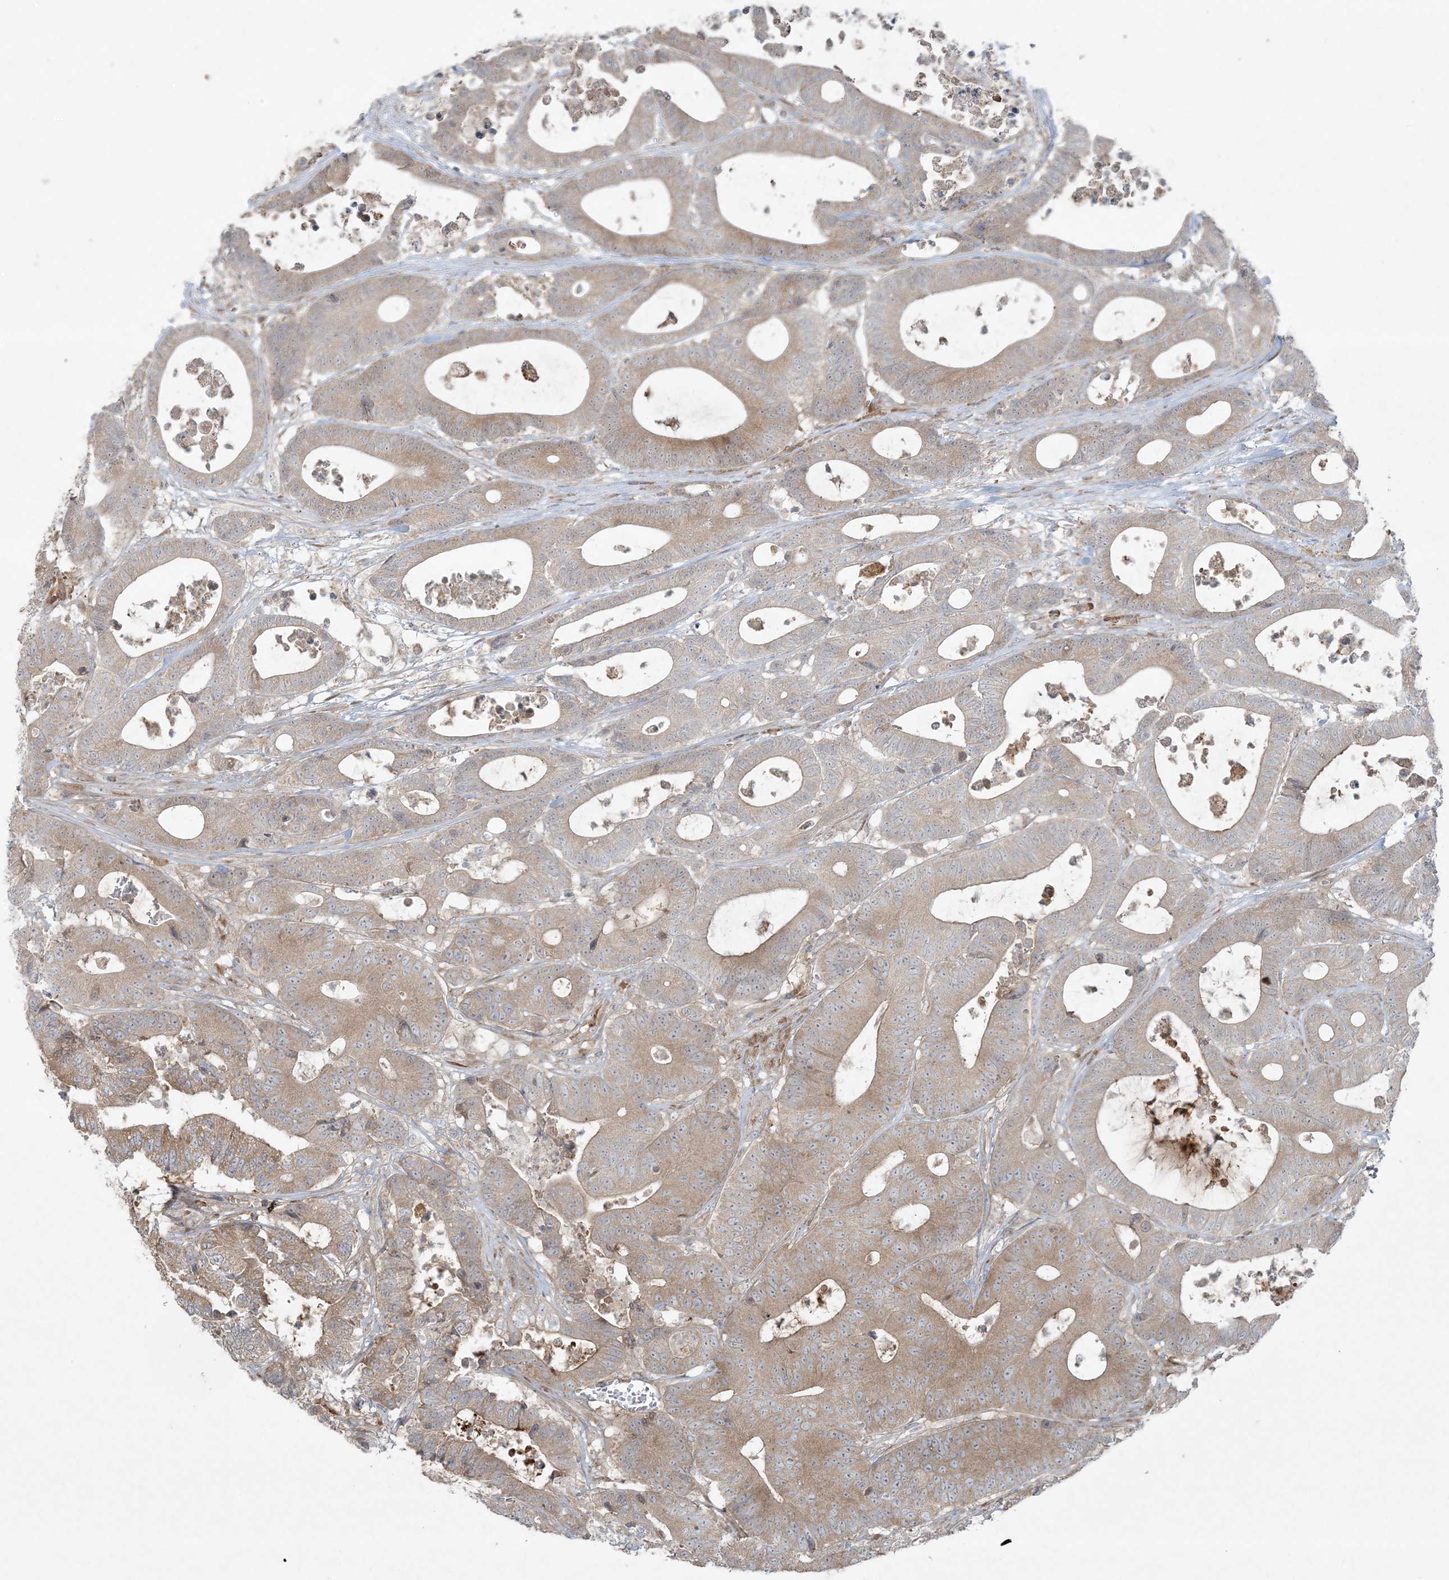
{"staining": {"intensity": "weak", "quantity": ">75%", "location": "cytoplasmic/membranous"}, "tissue": "colorectal cancer", "cell_type": "Tumor cells", "image_type": "cancer", "snomed": [{"axis": "morphology", "description": "Adenocarcinoma, NOS"}, {"axis": "topography", "description": "Colon"}], "caption": "Protein staining of colorectal adenocarcinoma tissue reveals weak cytoplasmic/membranous positivity in approximately >75% of tumor cells. The staining is performed using DAB (3,3'-diaminobenzidine) brown chromogen to label protein expression. The nuclei are counter-stained blue using hematoxylin.", "gene": "ZNF263", "patient": {"sex": "female", "age": 84}}